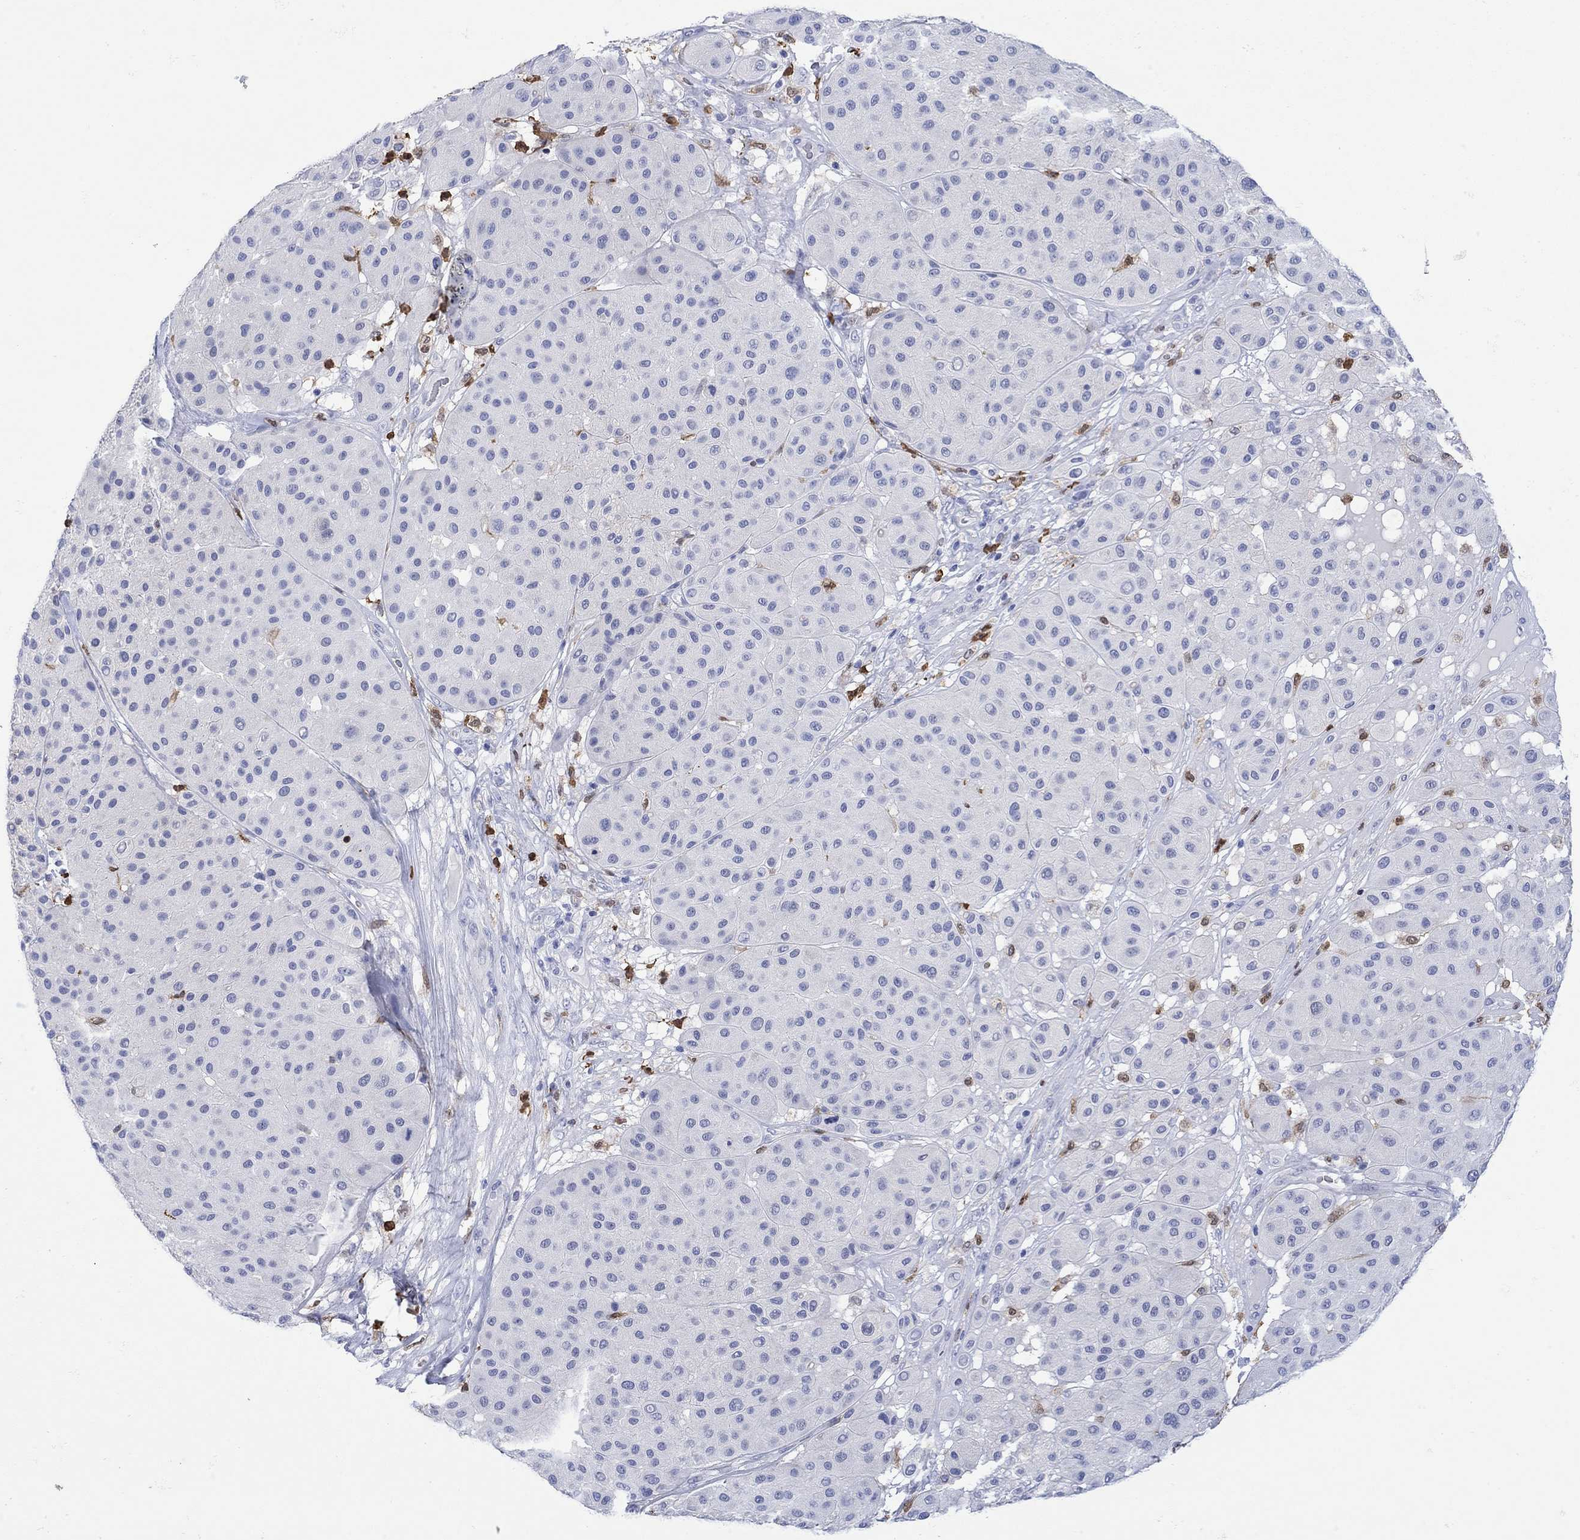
{"staining": {"intensity": "negative", "quantity": "none", "location": "none"}, "tissue": "melanoma", "cell_type": "Tumor cells", "image_type": "cancer", "snomed": [{"axis": "morphology", "description": "Malignant melanoma, Metastatic site"}, {"axis": "topography", "description": "Smooth muscle"}], "caption": "This is an IHC histopathology image of melanoma. There is no staining in tumor cells.", "gene": "LINGO3", "patient": {"sex": "male", "age": 41}}